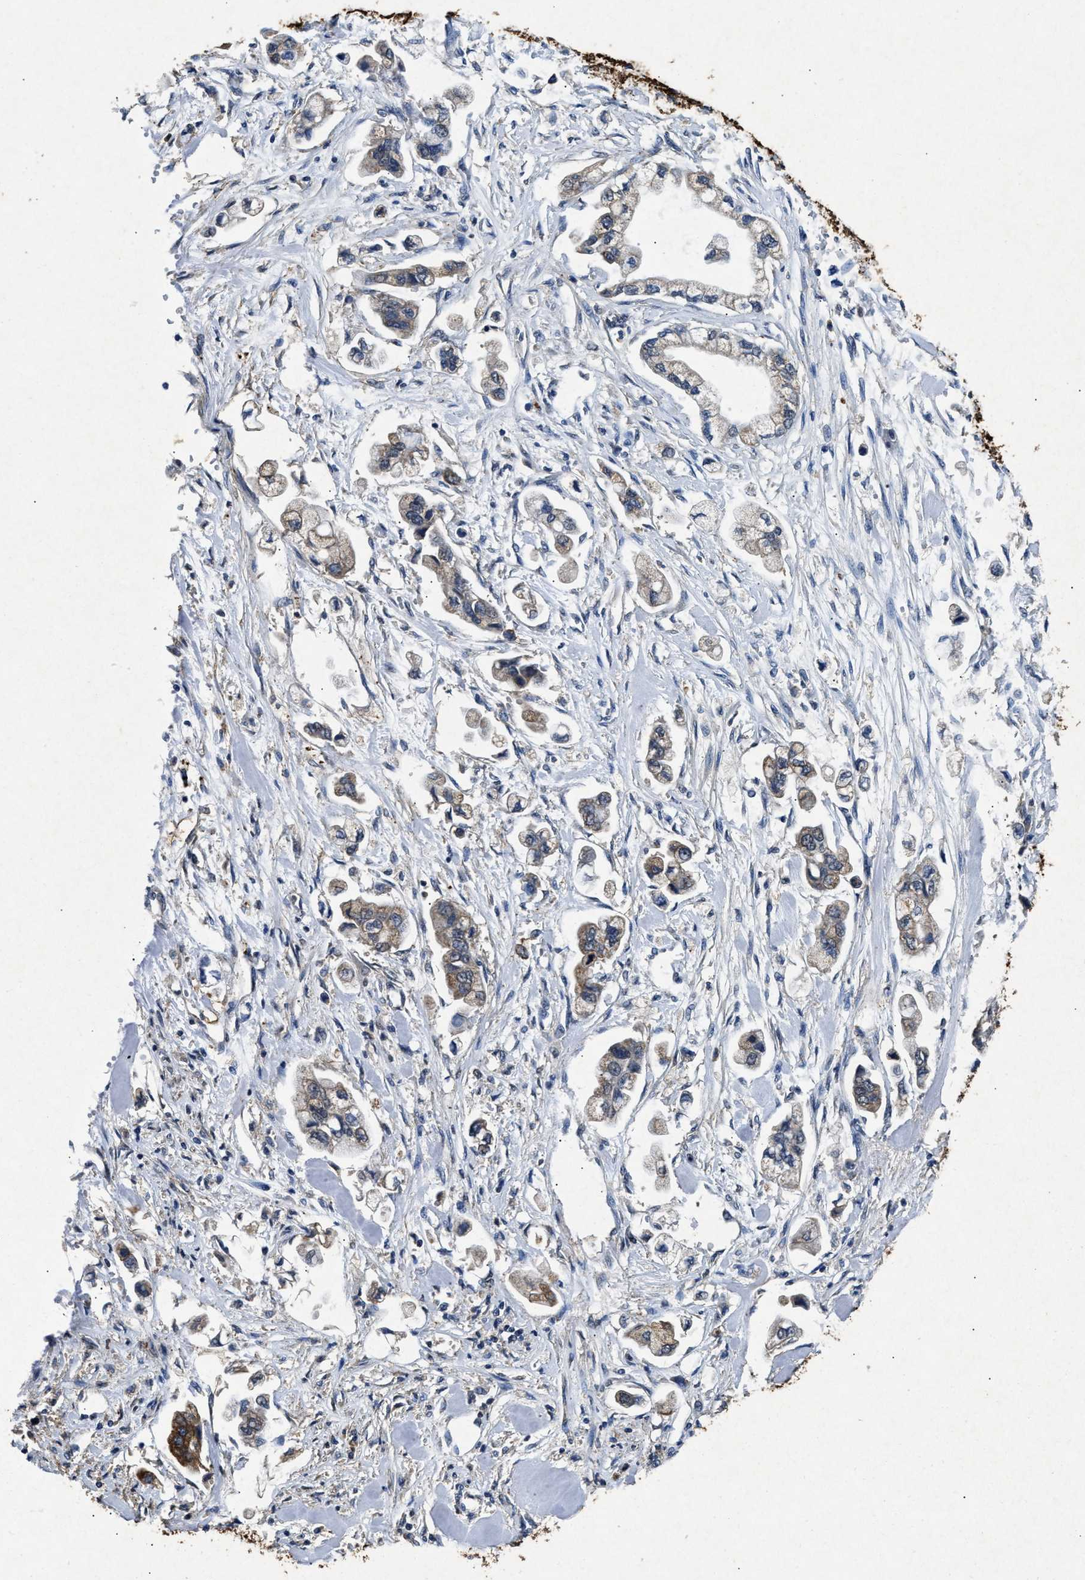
{"staining": {"intensity": "weak", "quantity": "<25%", "location": "cytoplasmic/membranous"}, "tissue": "stomach cancer", "cell_type": "Tumor cells", "image_type": "cancer", "snomed": [{"axis": "morphology", "description": "Adenocarcinoma, NOS"}, {"axis": "topography", "description": "Stomach"}], "caption": "Immunohistochemistry of human stomach cancer demonstrates no staining in tumor cells. (Brightfield microscopy of DAB (3,3'-diaminobenzidine) immunohistochemistry (IHC) at high magnification).", "gene": "CTNNA1", "patient": {"sex": "male", "age": 62}}